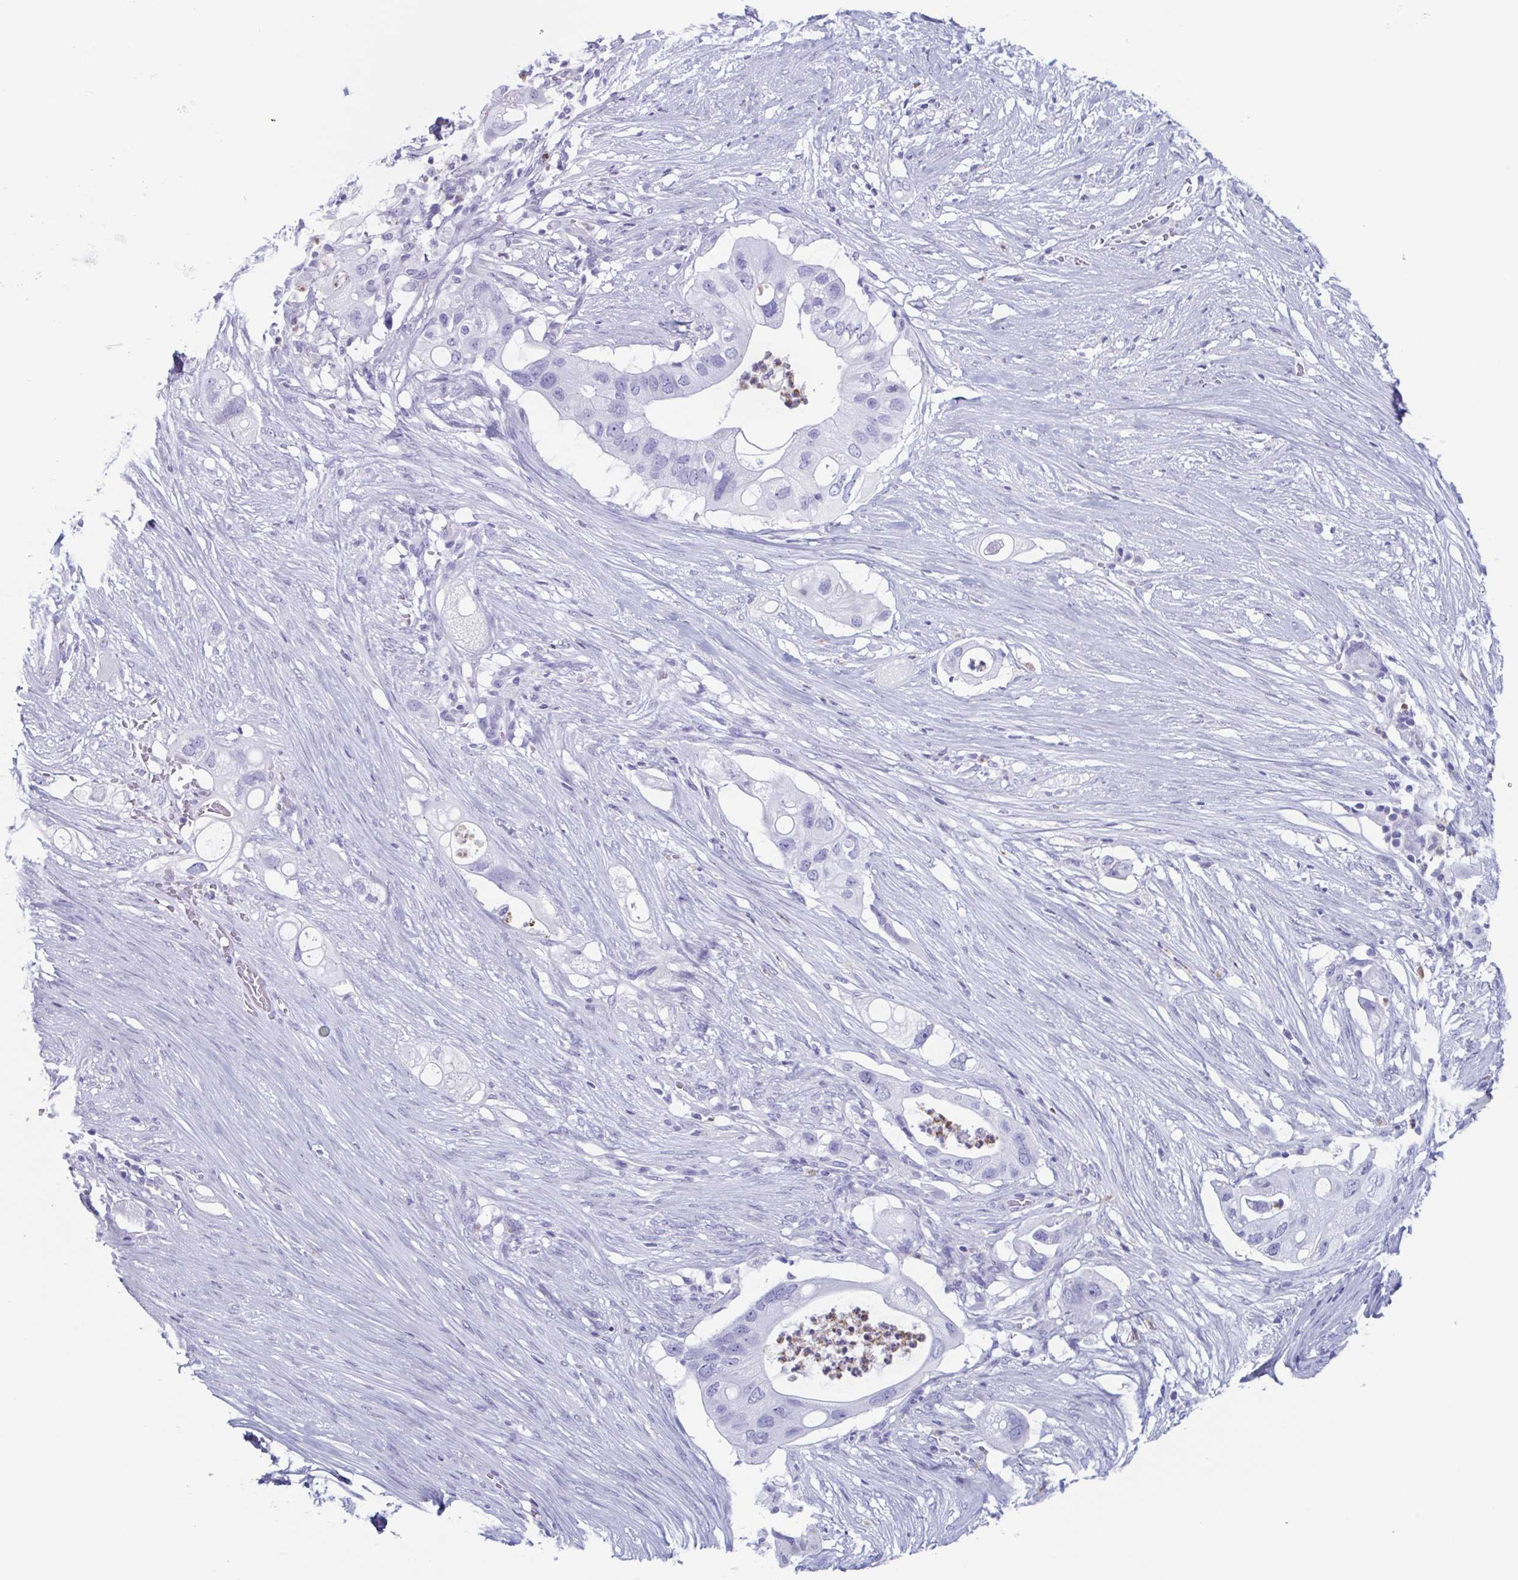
{"staining": {"intensity": "negative", "quantity": "none", "location": "none"}, "tissue": "pancreatic cancer", "cell_type": "Tumor cells", "image_type": "cancer", "snomed": [{"axis": "morphology", "description": "Adenocarcinoma, NOS"}, {"axis": "topography", "description": "Pancreas"}], "caption": "Human pancreatic cancer (adenocarcinoma) stained for a protein using immunohistochemistry displays no positivity in tumor cells.", "gene": "BPI", "patient": {"sex": "female", "age": 72}}